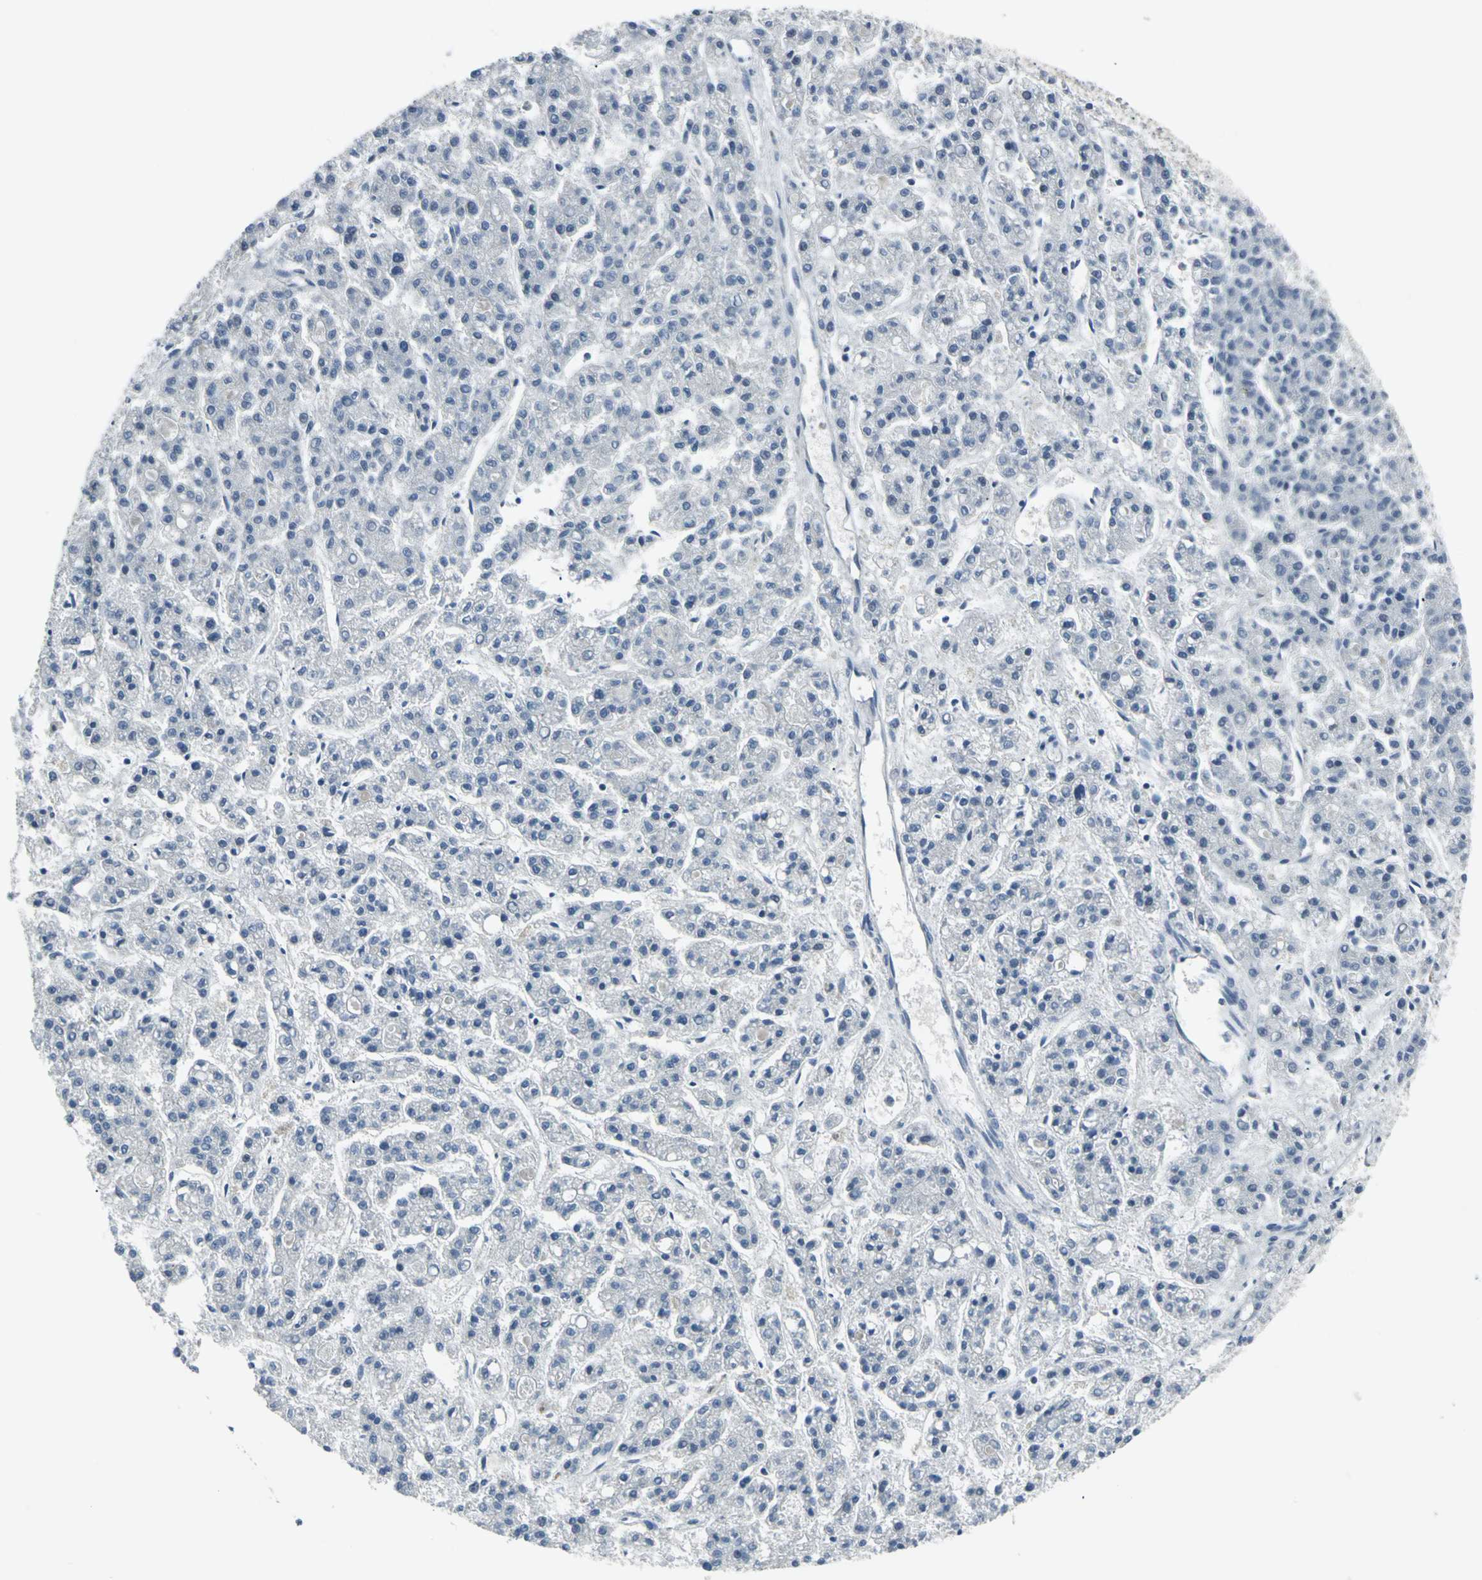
{"staining": {"intensity": "negative", "quantity": "none", "location": "none"}, "tissue": "liver cancer", "cell_type": "Tumor cells", "image_type": "cancer", "snomed": [{"axis": "morphology", "description": "Carcinoma, Hepatocellular, NOS"}, {"axis": "topography", "description": "Liver"}], "caption": "Liver cancer (hepatocellular carcinoma) was stained to show a protein in brown. There is no significant positivity in tumor cells.", "gene": "RIPOR1", "patient": {"sex": "male", "age": 70}}